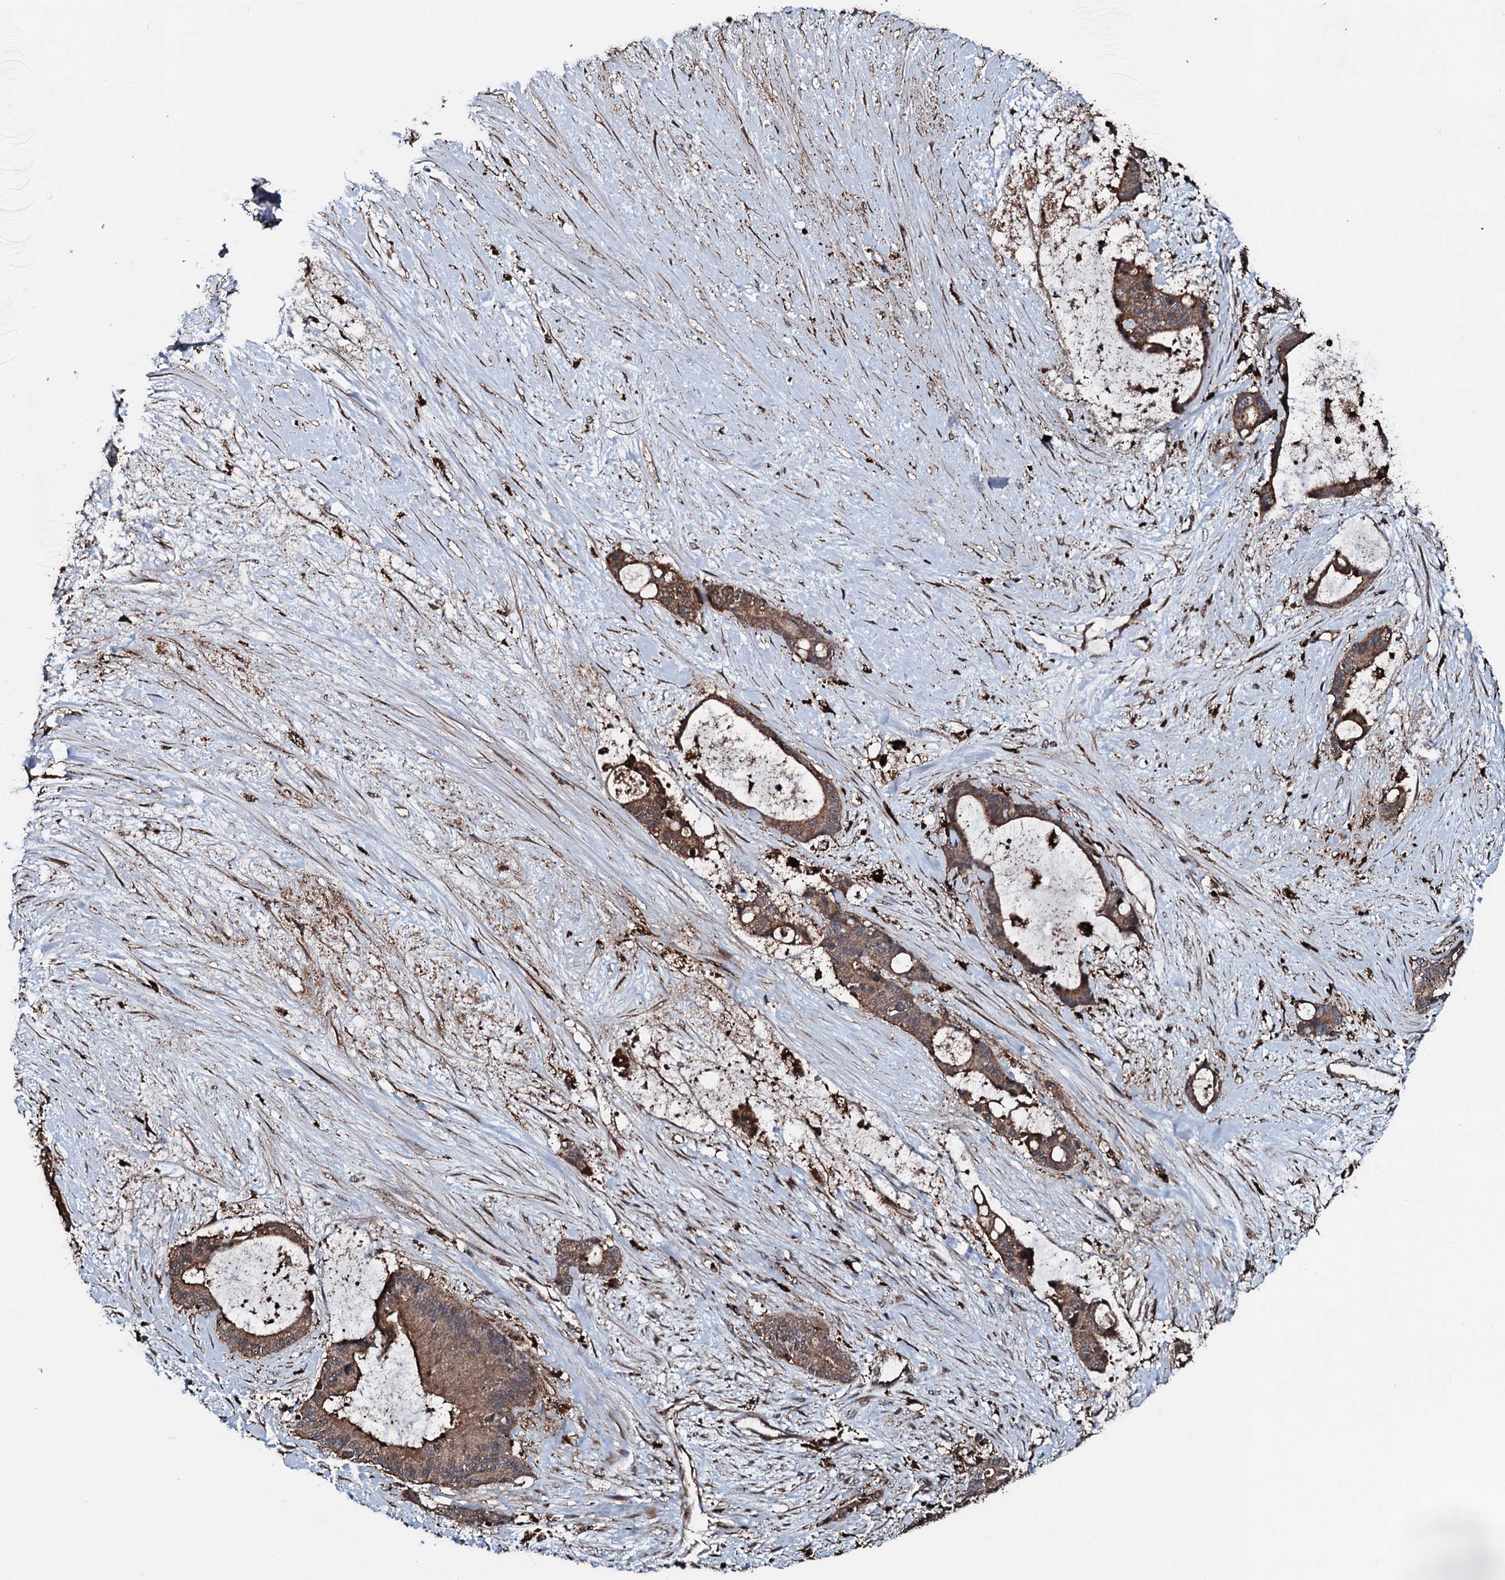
{"staining": {"intensity": "moderate", "quantity": ">75%", "location": "cytoplasmic/membranous"}, "tissue": "liver cancer", "cell_type": "Tumor cells", "image_type": "cancer", "snomed": [{"axis": "morphology", "description": "Normal tissue, NOS"}, {"axis": "morphology", "description": "Cholangiocarcinoma"}, {"axis": "topography", "description": "Liver"}, {"axis": "topography", "description": "Peripheral nerve tissue"}], "caption": "The photomicrograph demonstrates a brown stain indicating the presence of a protein in the cytoplasmic/membranous of tumor cells in cholangiocarcinoma (liver).", "gene": "TPGS2", "patient": {"sex": "female", "age": 73}}